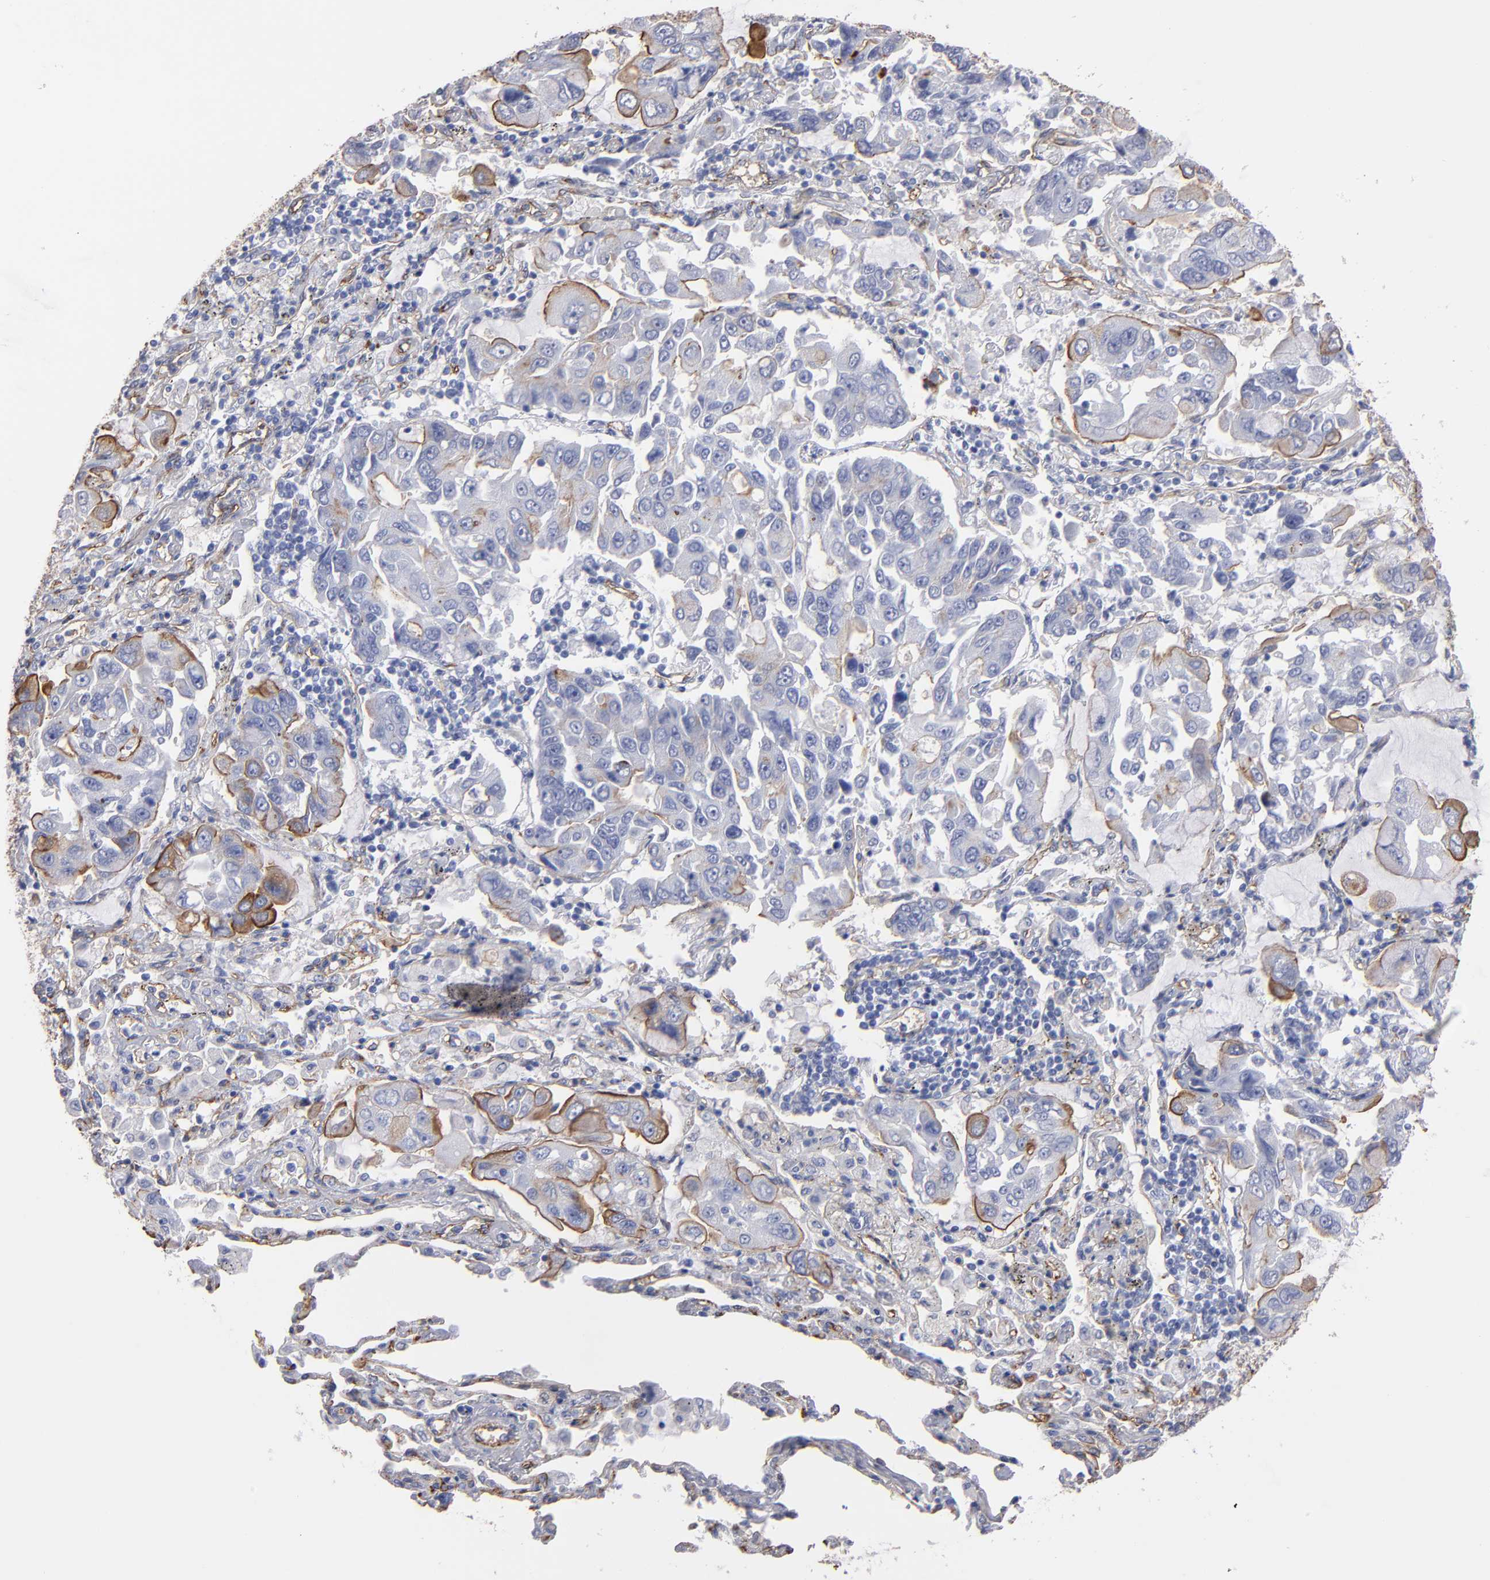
{"staining": {"intensity": "moderate", "quantity": "<25%", "location": "cytoplasmic/membranous"}, "tissue": "lung cancer", "cell_type": "Tumor cells", "image_type": "cancer", "snomed": [{"axis": "morphology", "description": "Adenocarcinoma, NOS"}, {"axis": "topography", "description": "Lung"}], "caption": "Tumor cells display moderate cytoplasmic/membranous positivity in approximately <25% of cells in adenocarcinoma (lung).", "gene": "TM4SF1", "patient": {"sex": "male", "age": 64}}